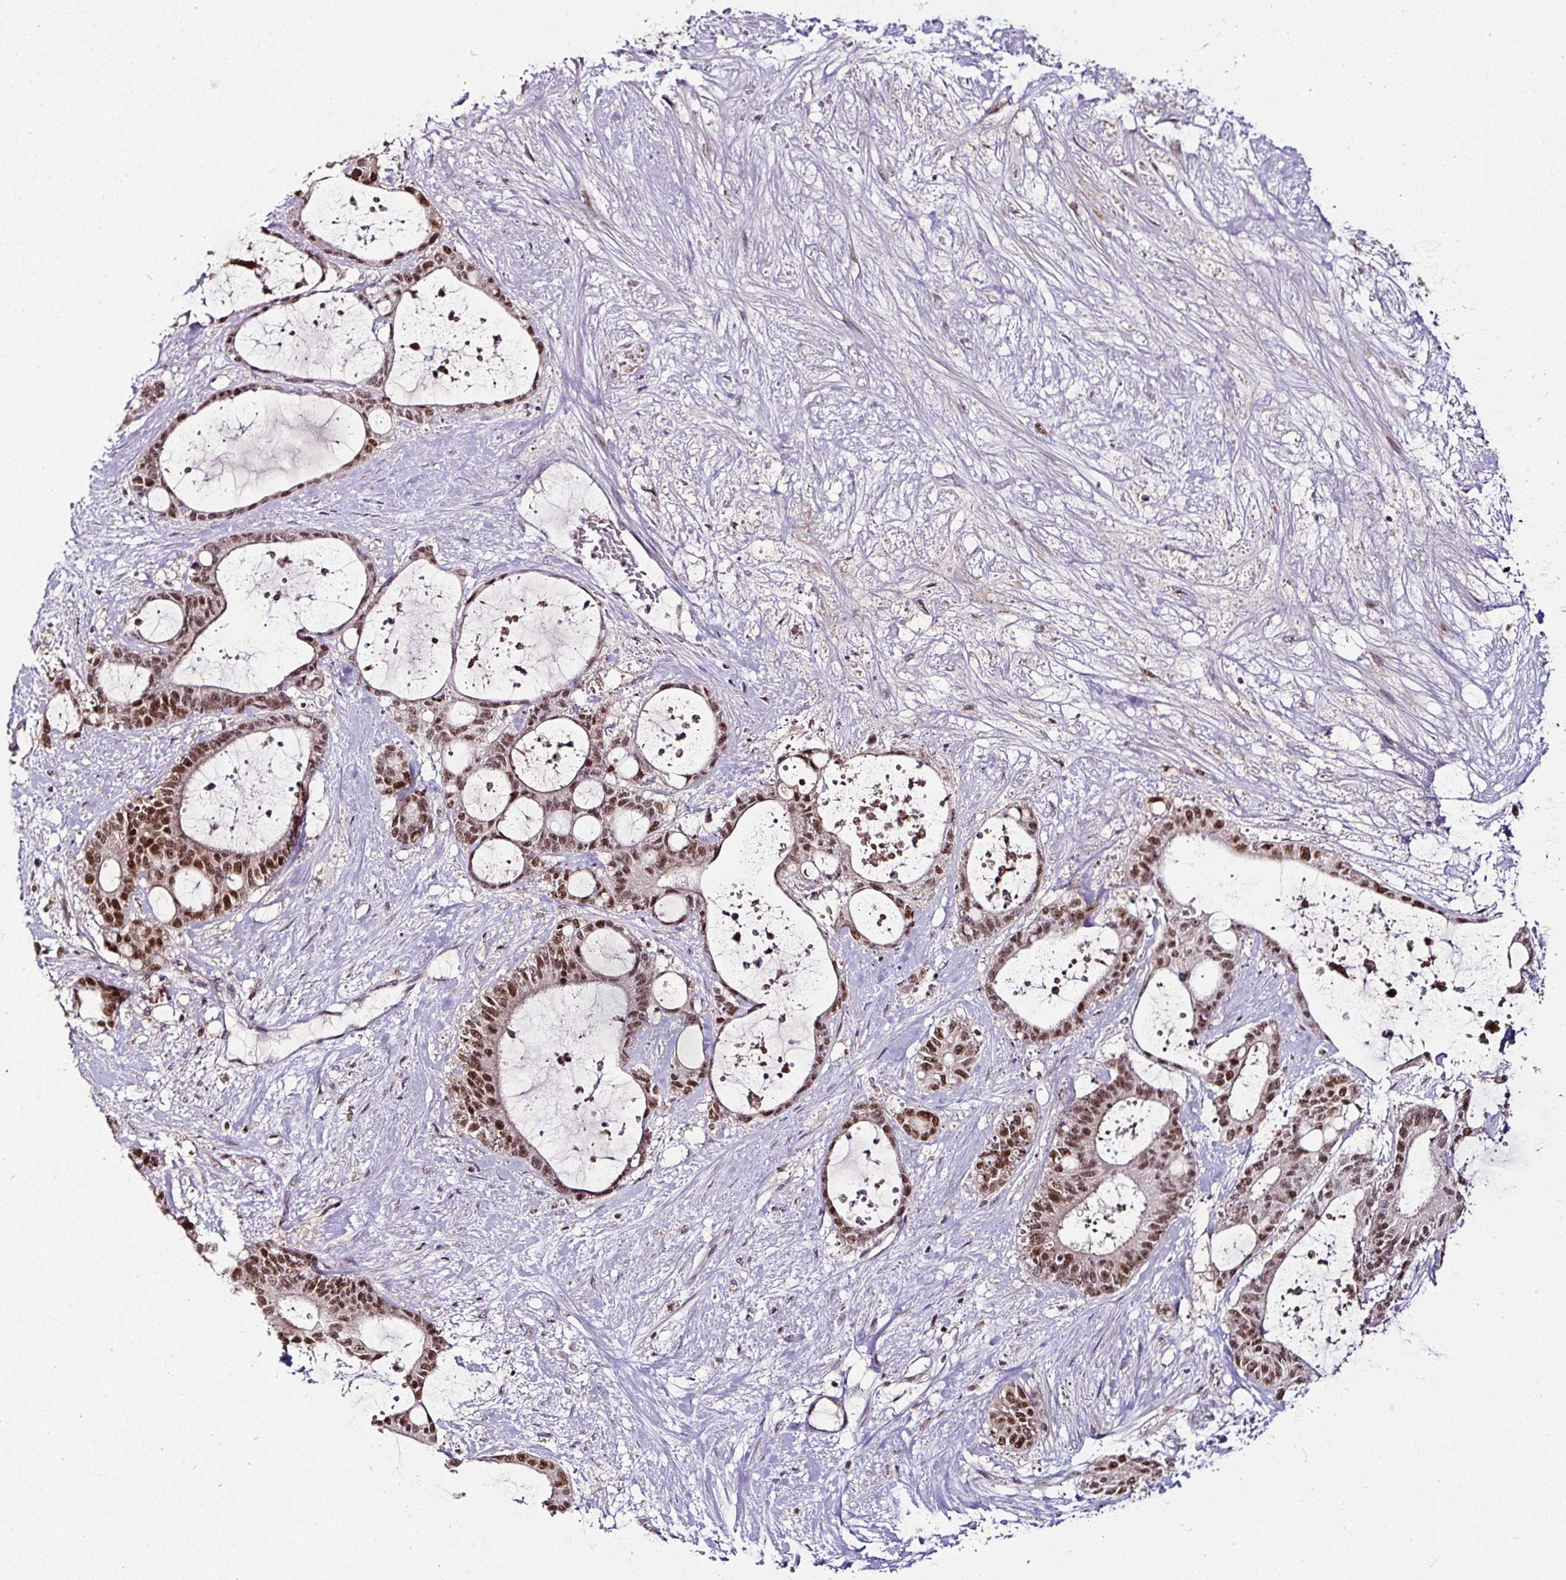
{"staining": {"intensity": "strong", "quantity": ">75%", "location": "nuclear"}, "tissue": "liver cancer", "cell_type": "Tumor cells", "image_type": "cancer", "snomed": [{"axis": "morphology", "description": "Normal tissue, NOS"}, {"axis": "morphology", "description": "Cholangiocarcinoma"}, {"axis": "topography", "description": "Liver"}, {"axis": "topography", "description": "Peripheral nerve tissue"}], "caption": "Immunohistochemical staining of cholangiocarcinoma (liver) demonstrates strong nuclear protein staining in approximately >75% of tumor cells. (DAB (3,3'-diaminobenzidine) IHC with brightfield microscopy, high magnification).", "gene": "KLF16", "patient": {"sex": "female", "age": 73}}